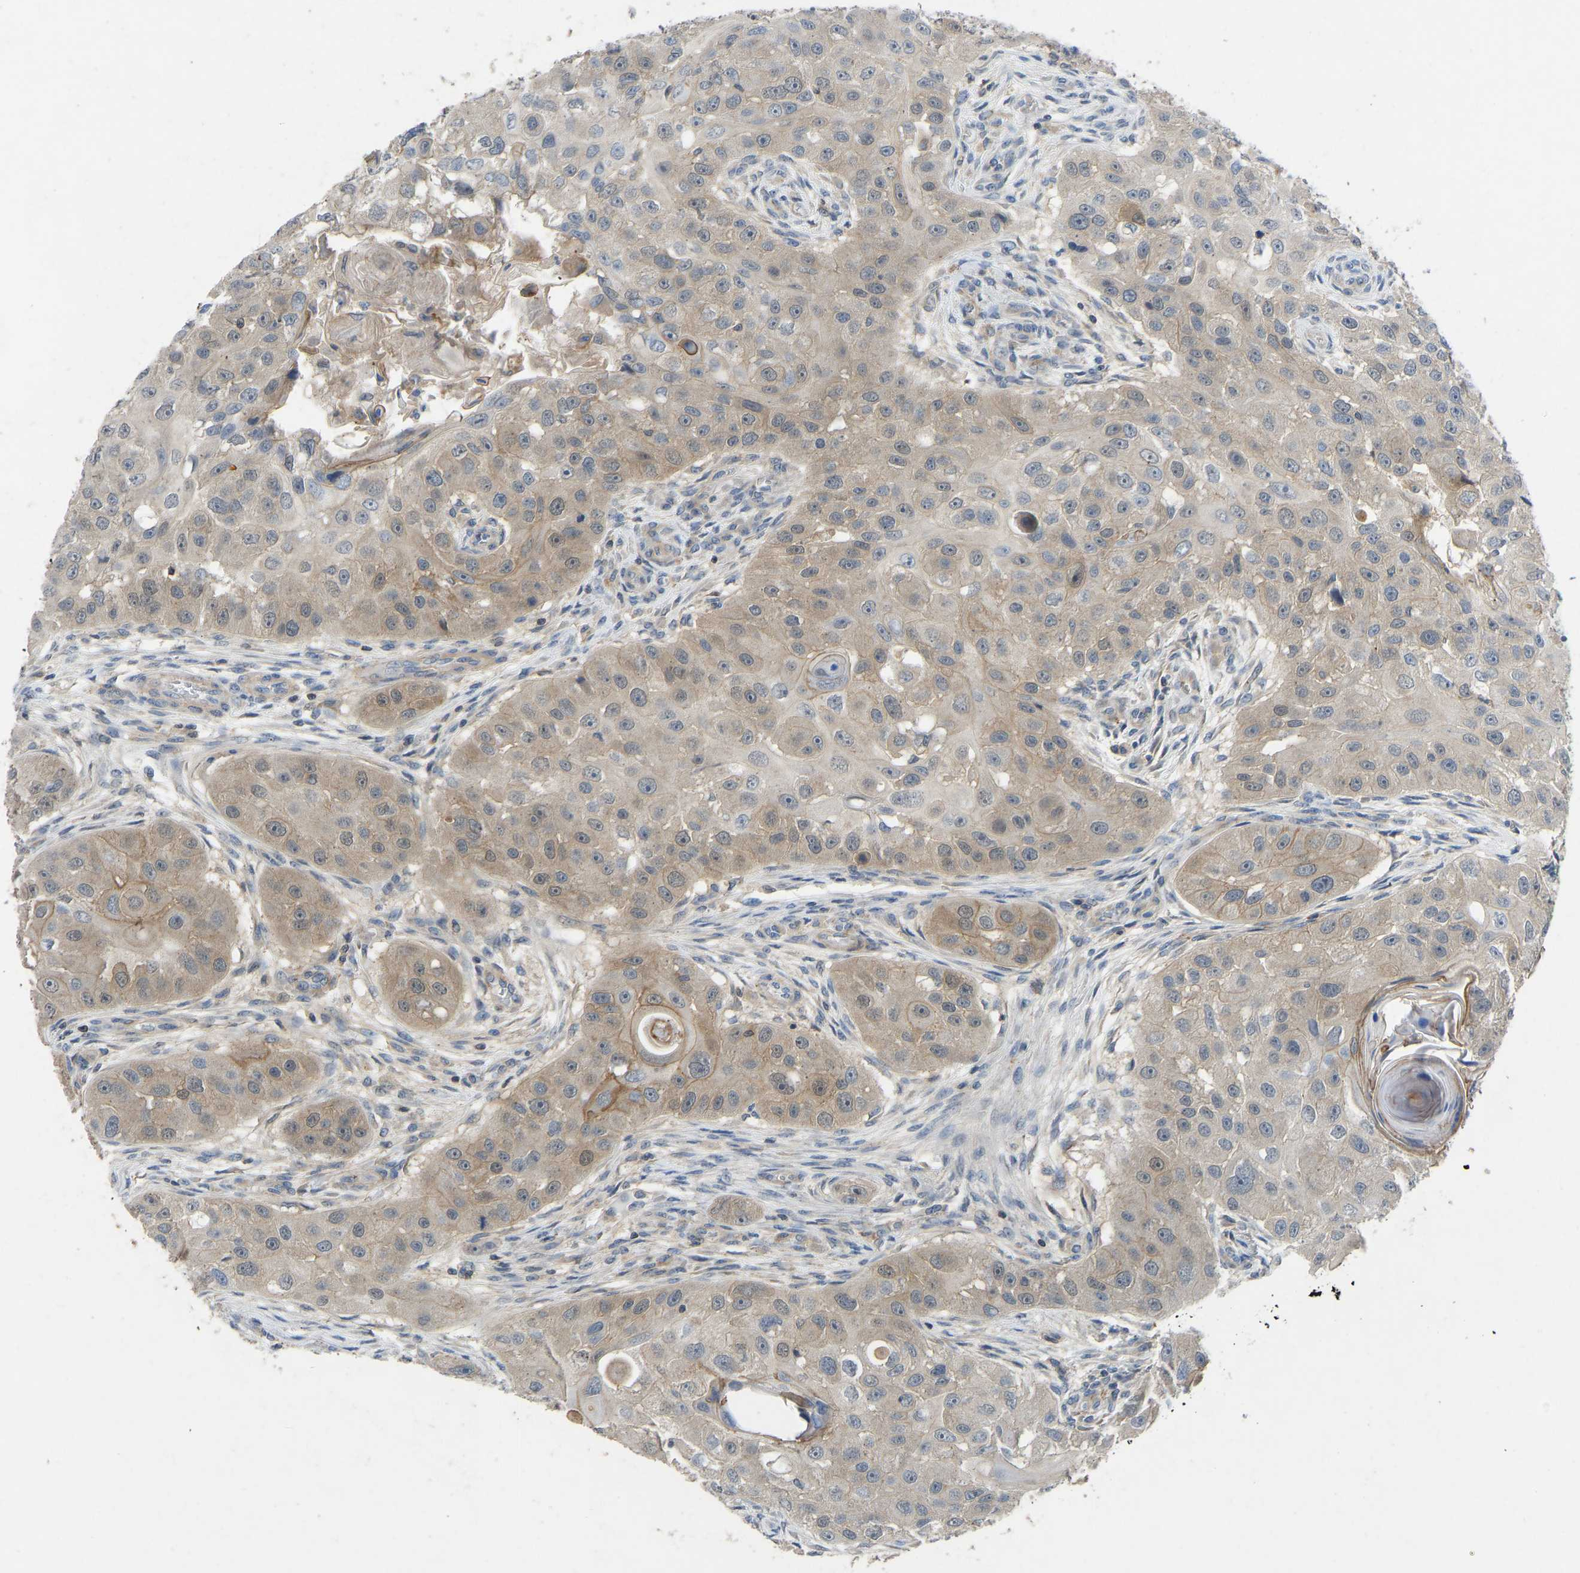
{"staining": {"intensity": "weak", "quantity": ">75%", "location": "cytoplasmic/membranous"}, "tissue": "head and neck cancer", "cell_type": "Tumor cells", "image_type": "cancer", "snomed": [{"axis": "morphology", "description": "Normal tissue, NOS"}, {"axis": "morphology", "description": "Squamous cell carcinoma, NOS"}, {"axis": "topography", "description": "Skeletal muscle"}, {"axis": "topography", "description": "Head-Neck"}], "caption": "Head and neck cancer (squamous cell carcinoma) stained with DAB (3,3'-diaminobenzidine) immunohistochemistry (IHC) reveals low levels of weak cytoplasmic/membranous positivity in about >75% of tumor cells.", "gene": "NDRG3", "patient": {"sex": "male", "age": 51}}